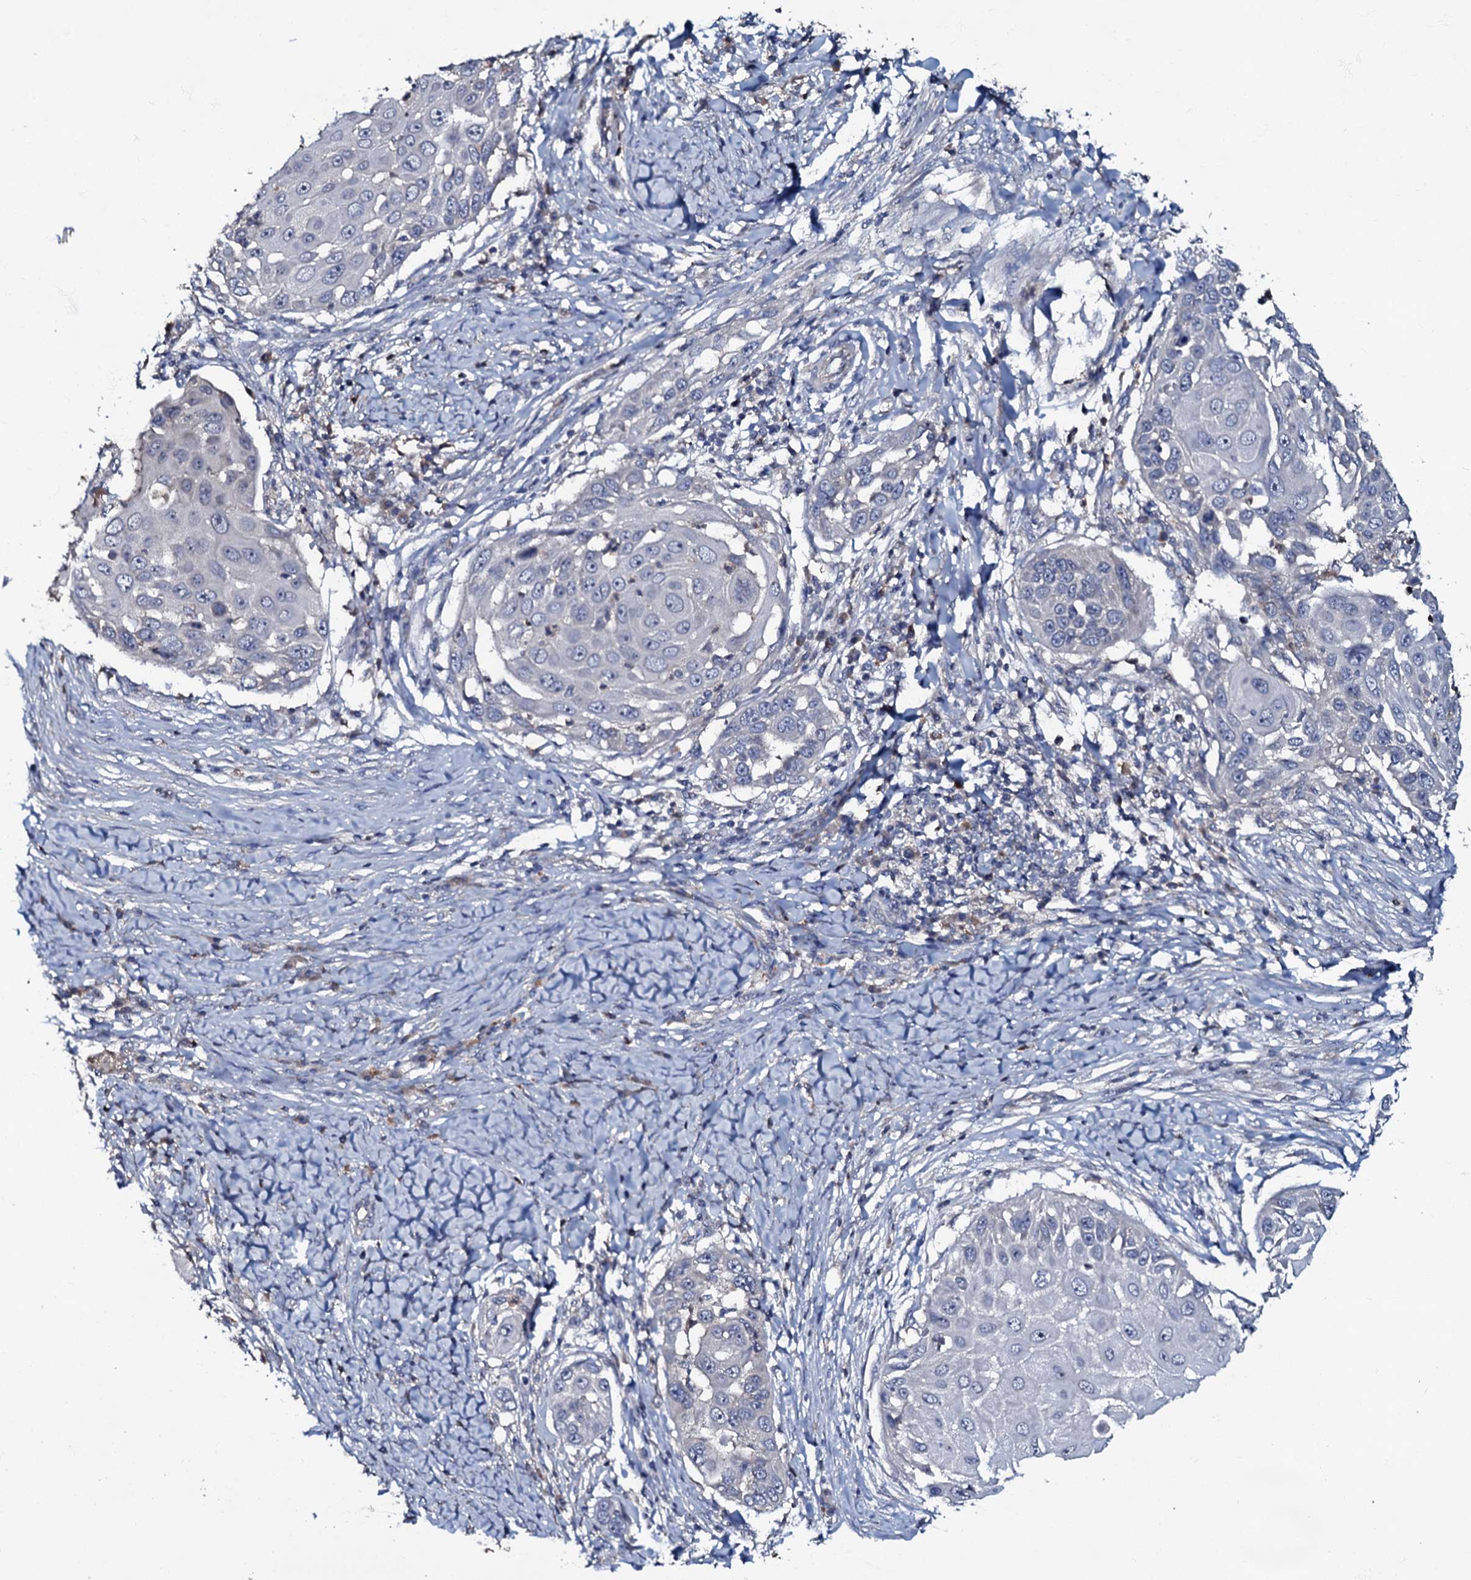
{"staining": {"intensity": "negative", "quantity": "none", "location": "none"}, "tissue": "skin cancer", "cell_type": "Tumor cells", "image_type": "cancer", "snomed": [{"axis": "morphology", "description": "Squamous cell carcinoma, NOS"}, {"axis": "topography", "description": "Skin"}], "caption": "Immunohistochemistry micrograph of human skin cancer stained for a protein (brown), which demonstrates no expression in tumor cells.", "gene": "CPNE2", "patient": {"sex": "female", "age": 44}}